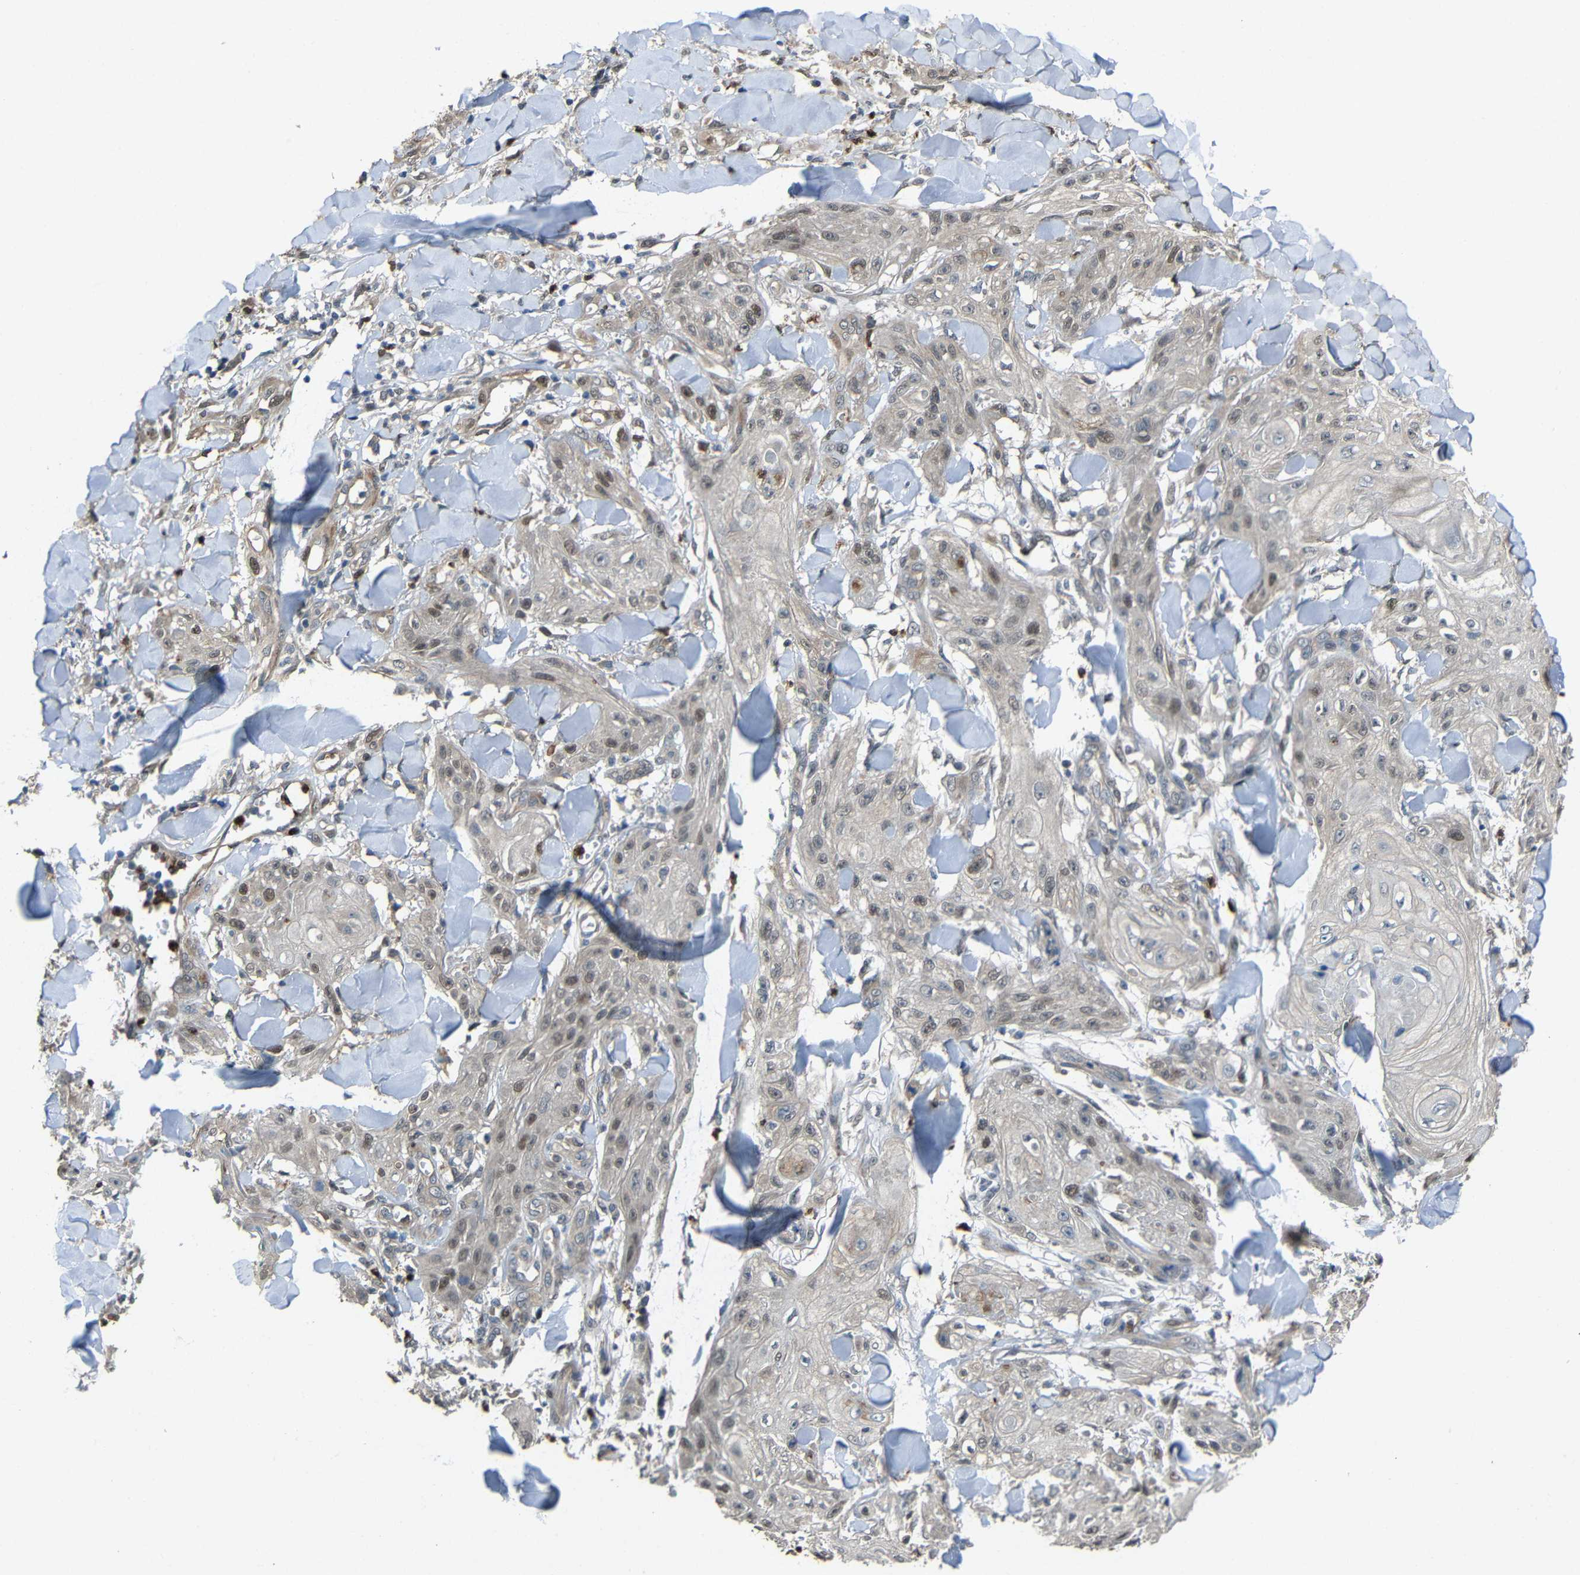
{"staining": {"intensity": "weak", "quantity": "<25%", "location": "nuclear"}, "tissue": "skin cancer", "cell_type": "Tumor cells", "image_type": "cancer", "snomed": [{"axis": "morphology", "description": "Squamous cell carcinoma, NOS"}, {"axis": "topography", "description": "Skin"}], "caption": "DAB immunohistochemical staining of skin cancer demonstrates no significant positivity in tumor cells. The staining was performed using DAB to visualize the protein expression in brown, while the nuclei were stained in blue with hematoxylin (Magnification: 20x).", "gene": "STBD1", "patient": {"sex": "male", "age": 74}}